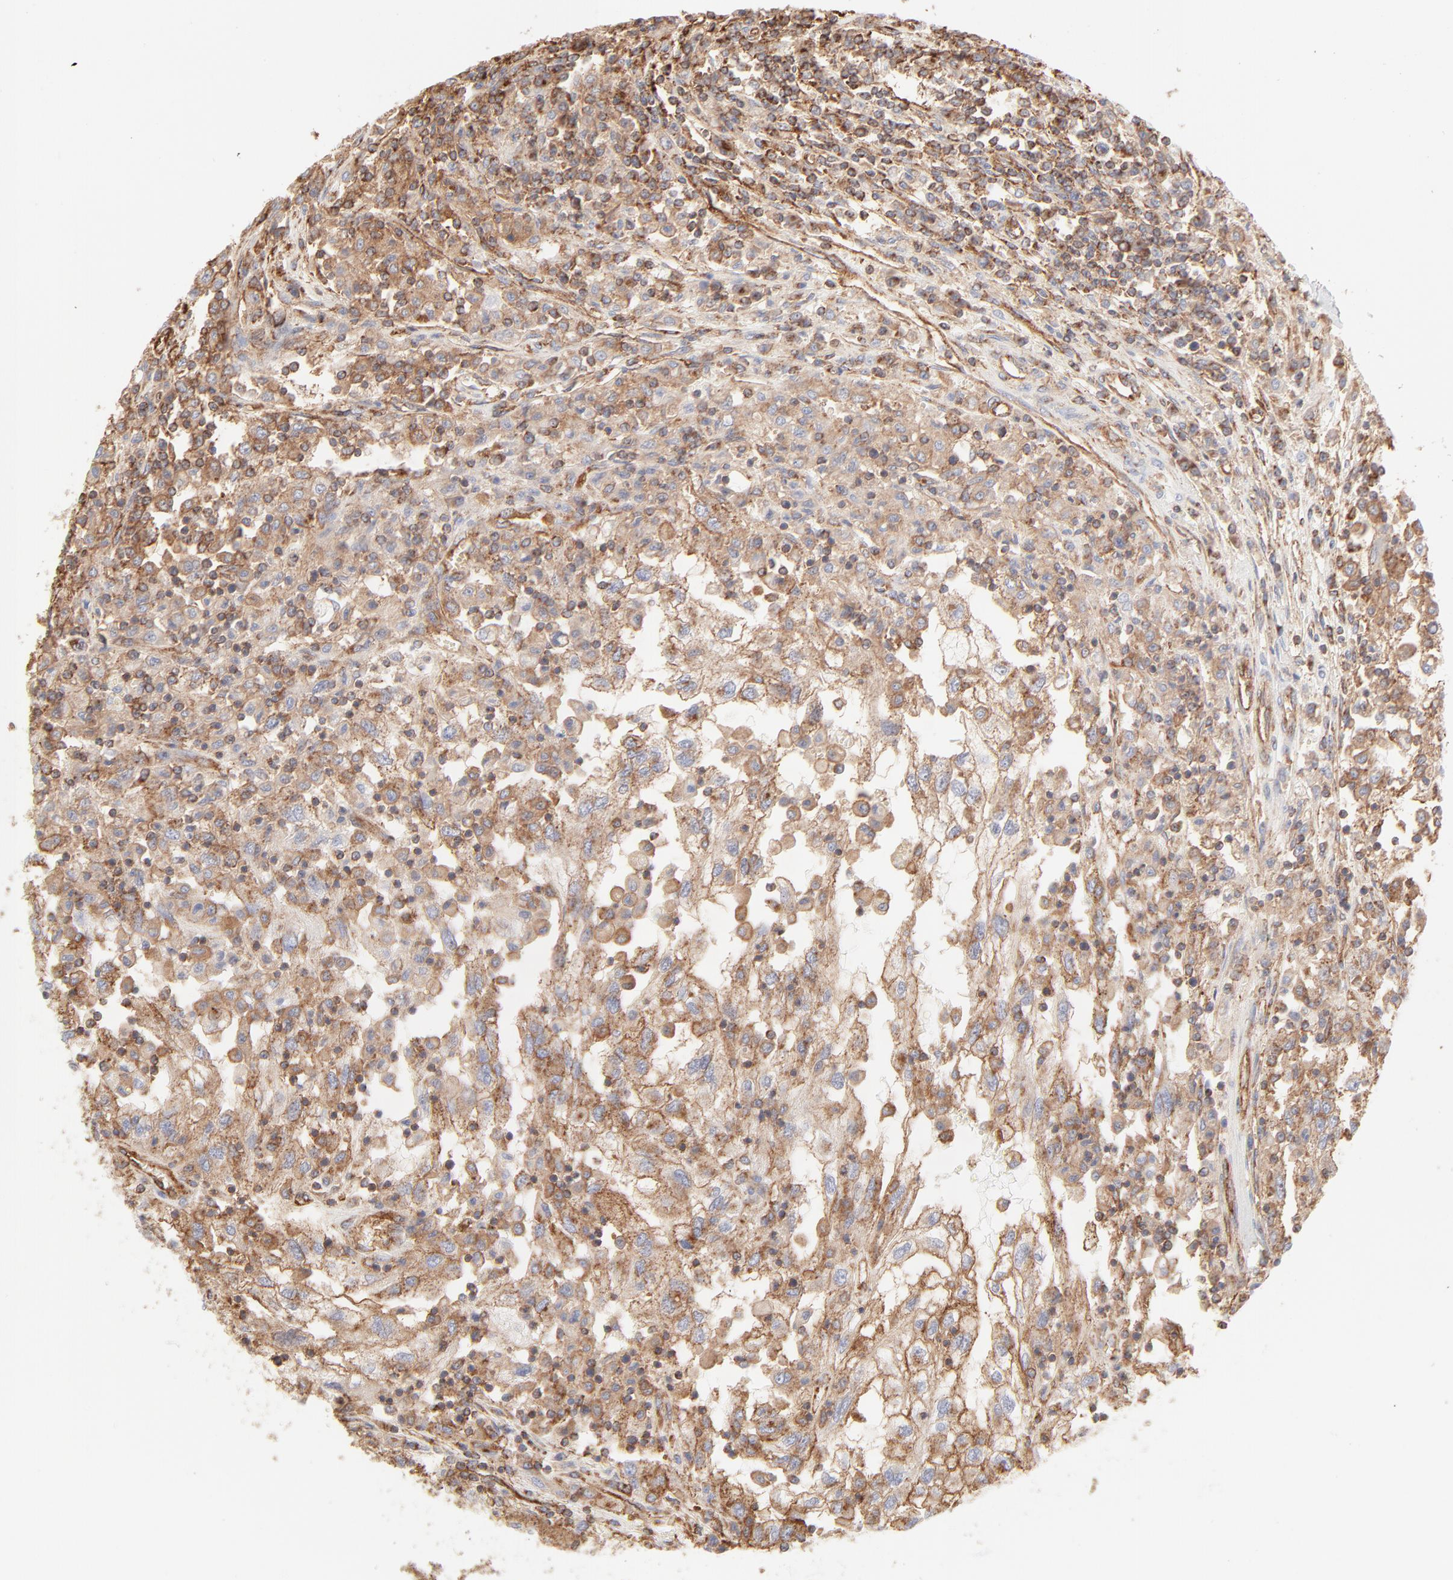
{"staining": {"intensity": "moderate", "quantity": ">75%", "location": "cytoplasmic/membranous"}, "tissue": "renal cancer", "cell_type": "Tumor cells", "image_type": "cancer", "snomed": [{"axis": "morphology", "description": "Normal tissue, NOS"}, {"axis": "morphology", "description": "Adenocarcinoma, NOS"}, {"axis": "topography", "description": "Kidney"}], "caption": "Immunohistochemical staining of human renal adenocarcinoma exhibits moderate cytoplasmic/membranous protein staining in about >75% of tumor cells. (Stains: DAB (3,3'-diaminobenzidine) in brown, nuclei in blue, Microscopy: brightfield microscopy at high magnification).", "gene": "CLTB", "patient": {"sex": "male", "age": 71}}